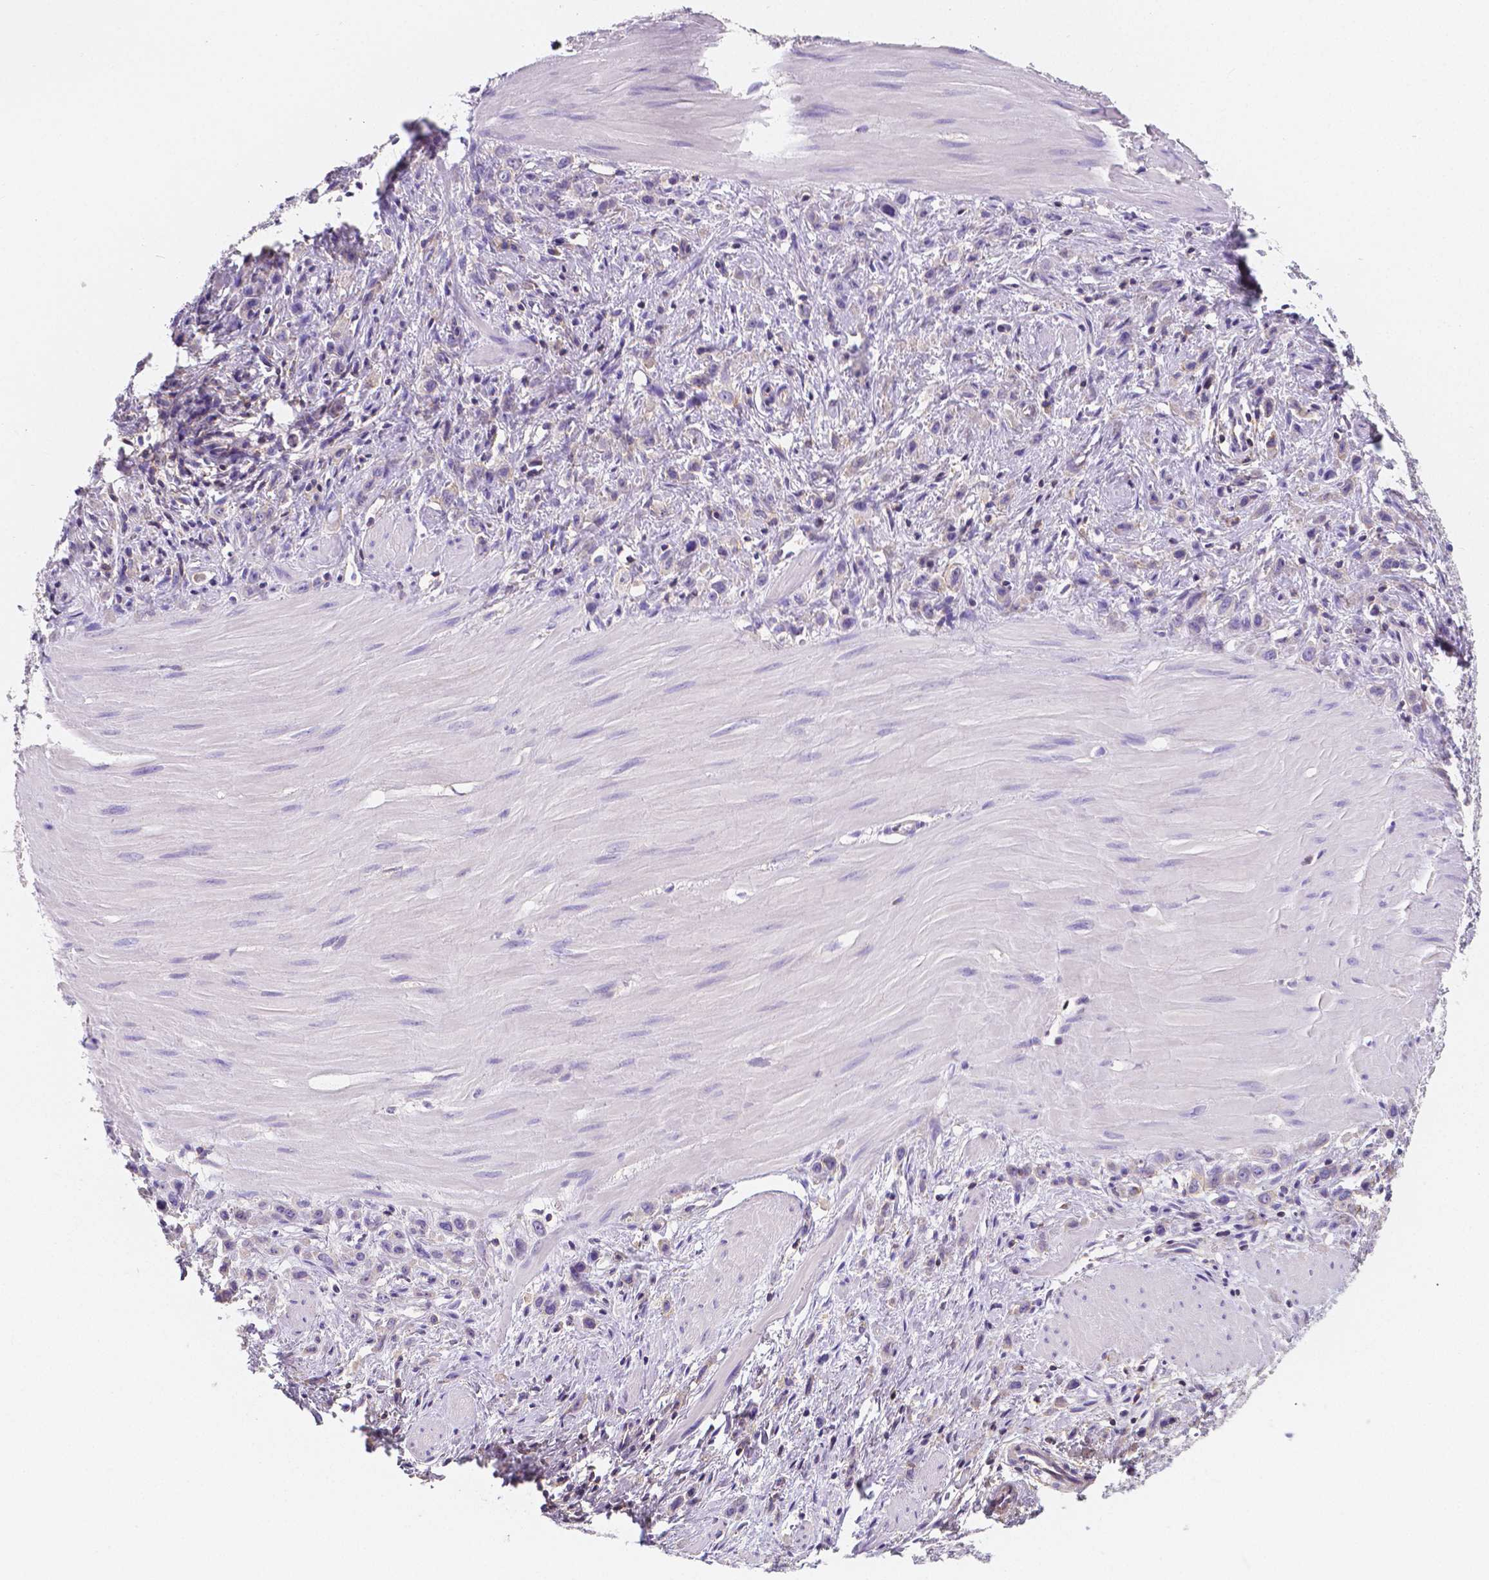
{"staining": {"intensity": "negative", "quantity": "none", "location": "none"}, "tissue": "stomach cancer", "cell_type": "Tumor cells", "image_type": "cancer", "snomed": [{"axis": "morphology", "description": "Adenocarcinoma, NOS"}, {"axis": "topography", "description": "Stomach"}], "caption": "Tumor cells are negative for protein expression in human adenocarcinoma (stomach).", "gene": "GABRD", "patient": {"sex": "male", "age": 47}}